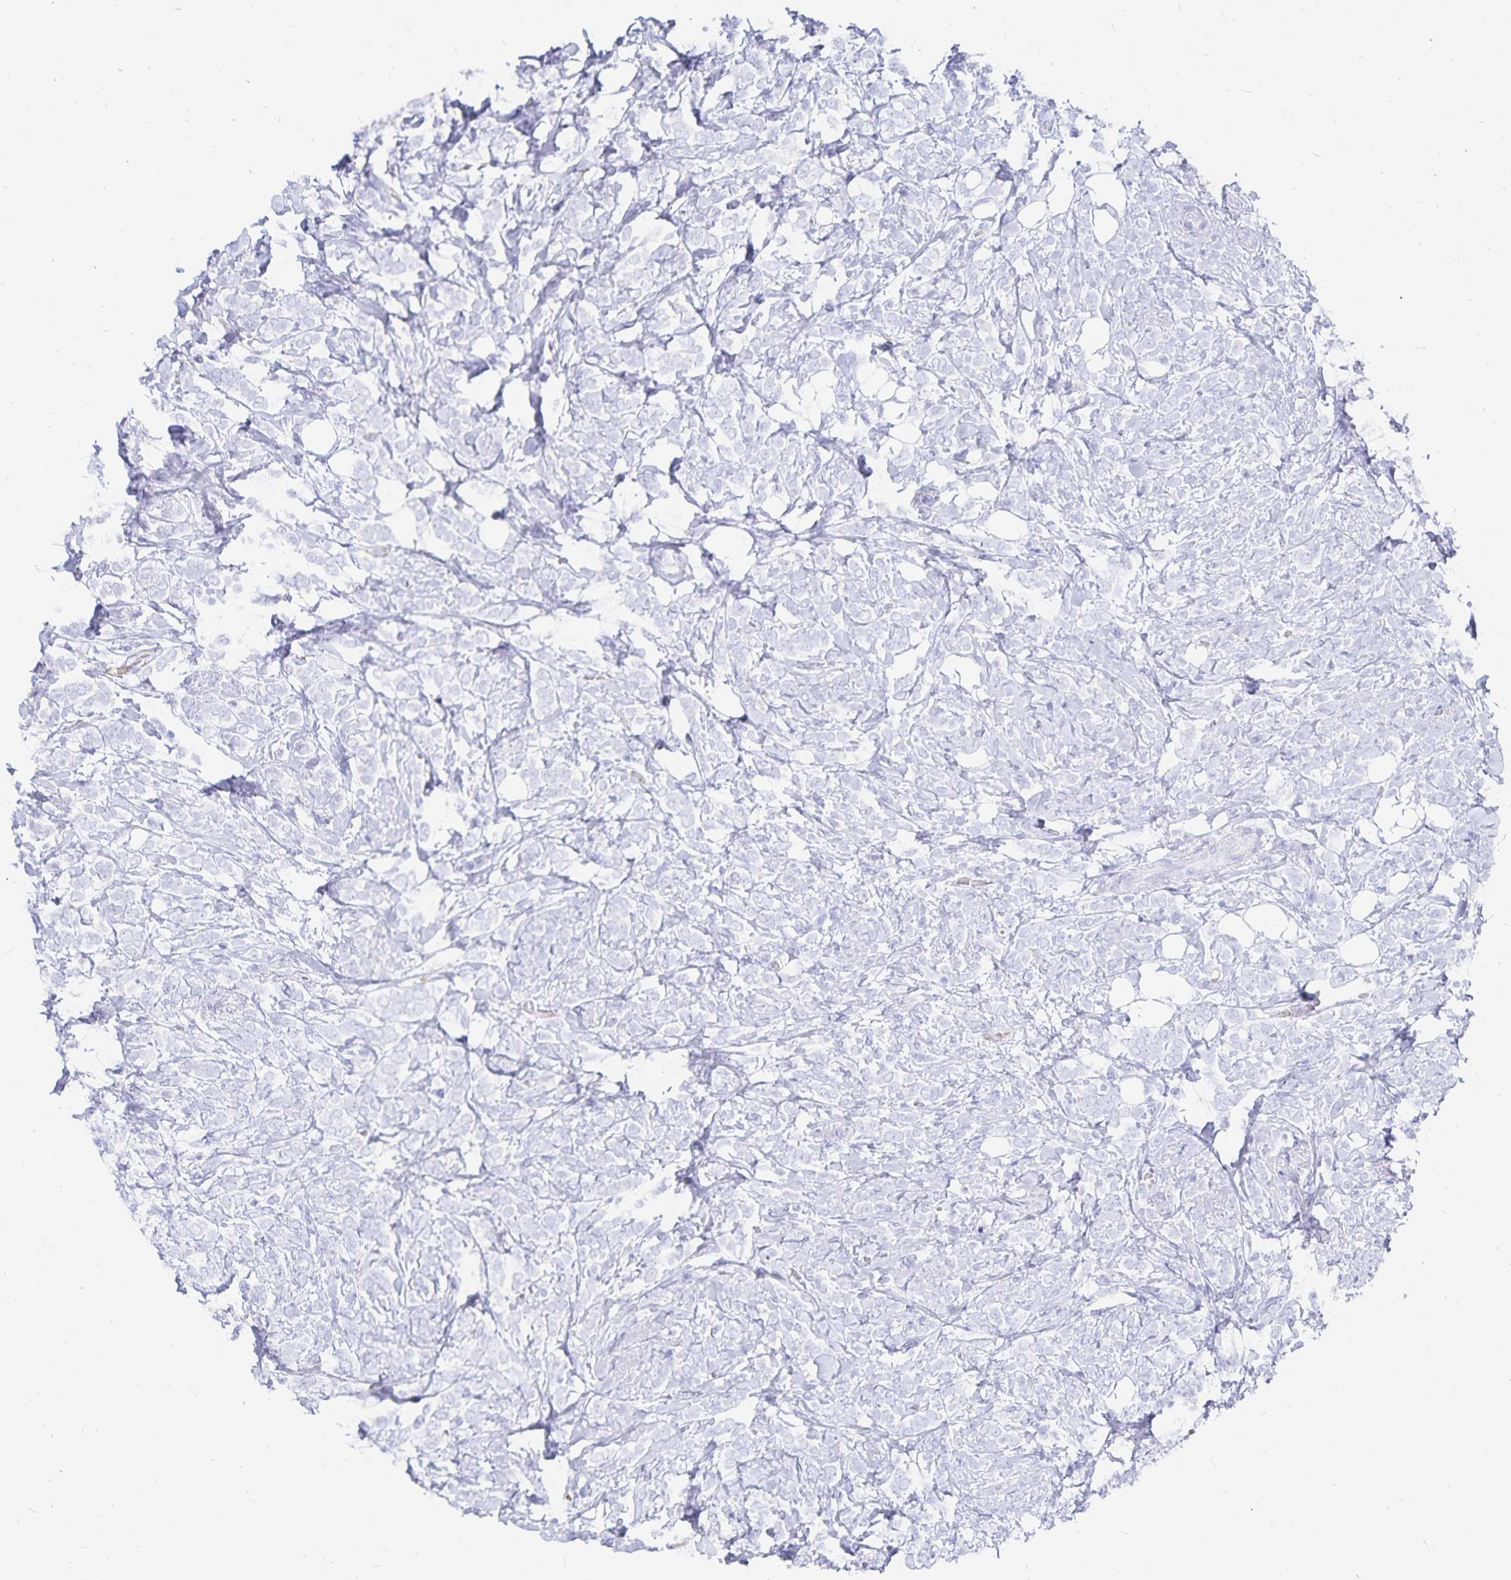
{"staining": {"intensity": "negative", "quantity": "none", "location": "none"}, "tissue": "breast cancer", "cell_type": "Tumor cells", "image_type": "cancer", "snomed": [{"axis": "morphology", "description": "Lobular carcinoma"}, {"axis": "topography", "description": "Breast"}], "caption": "Breast cancer (lobular carcinoma) was stained to show a protein in brown. There is no significant staining in tumor cells. (DAB (3,3'-diaminobenzidine) IHC visualized using brightfield microscopy, high magnification).", "gene": "INSL5", "patient": {"sex": "female", "age": 49}}